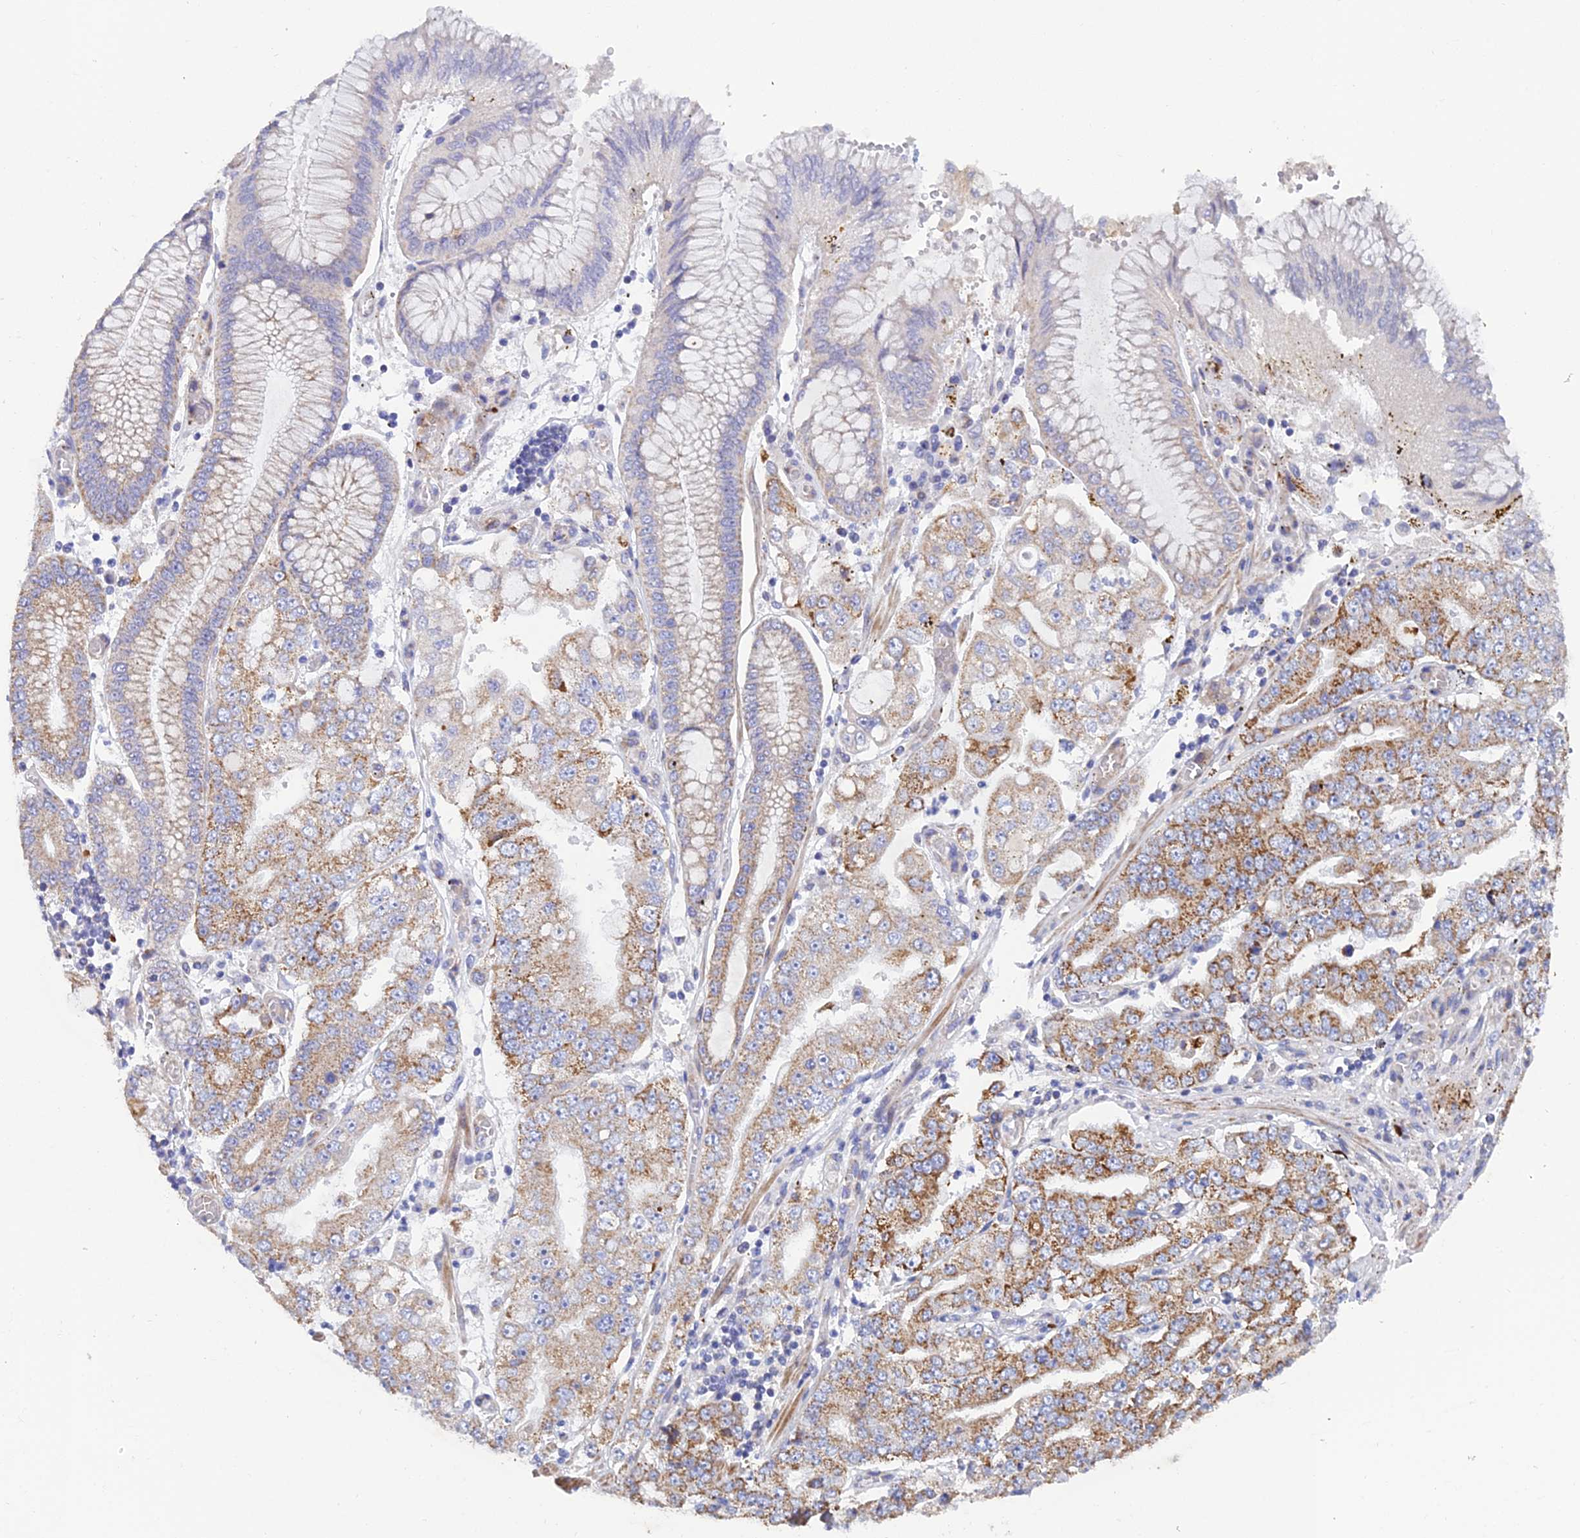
{"staining": {"intensity": "moderate", "quantity": ">75%", "location": "cytoplasmic/membranous"}, "tissue": "stomach cancer", "cell_type": "Tumor cells", "image_type": "cancer", "snomed": [{"axis": "morphology", "description": "Adenocarcinoma, NOS"}, {"axis": "topography", "description": "Stomach"}], "caption": "High-magnification brightfield microscopy of adenocarcinoma (stomach) stained with DAB (brown) and counterstained with hematoxylin (blue). tumor cells exhibit moderate cytoplasmic/membranous expression is identified in about>75% of cells.", "gene": "CSPG4", "patient": {"sex": "male", "age": 76}}